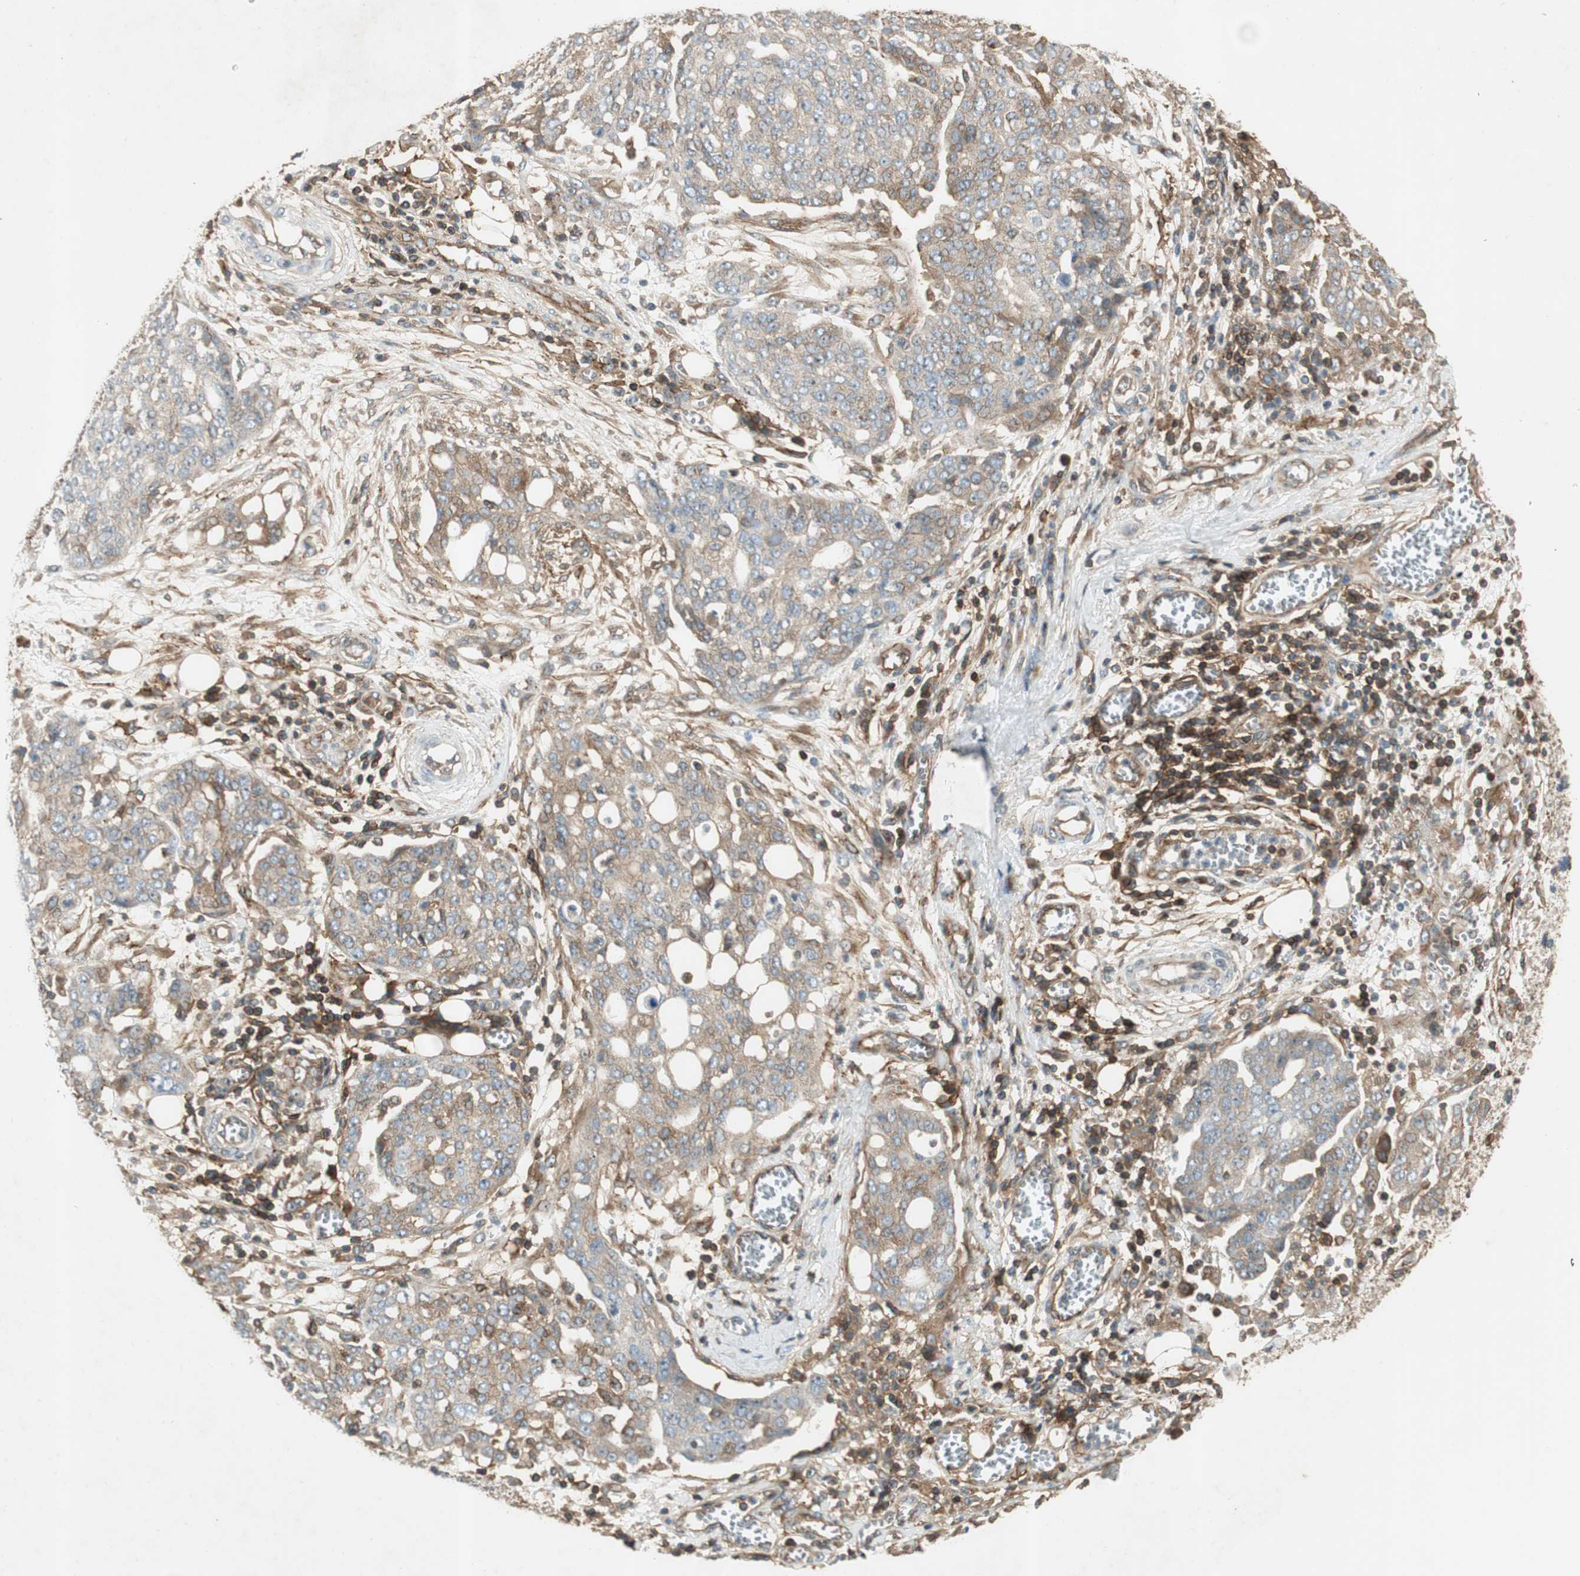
{"staining": {"intensity": "moderate", "quantity": ">75%", "location": "cytoplasmic/membranous"}, "tissue": "ovarian cancer", "cell_type": "Tumor cells", "image_type": "cancer", "snomed": [{"axis": "morphology", "description": "Cystadenocarcinoma, serous, NOS"}, {"axis": "topography", "description": "Soft tissue"}, {"axis": "topography", "description": "Ovary"}], "caption": "There is medium levels of moderate cytoplasmic/membranous positivity in tumor cells of serous cystadenocarcinoma (ovarian), as demonstrated by immunohistochemical staining (brown color).", "gene": "BTN3A3", "patient": {"sex": "female", "age": 57}}